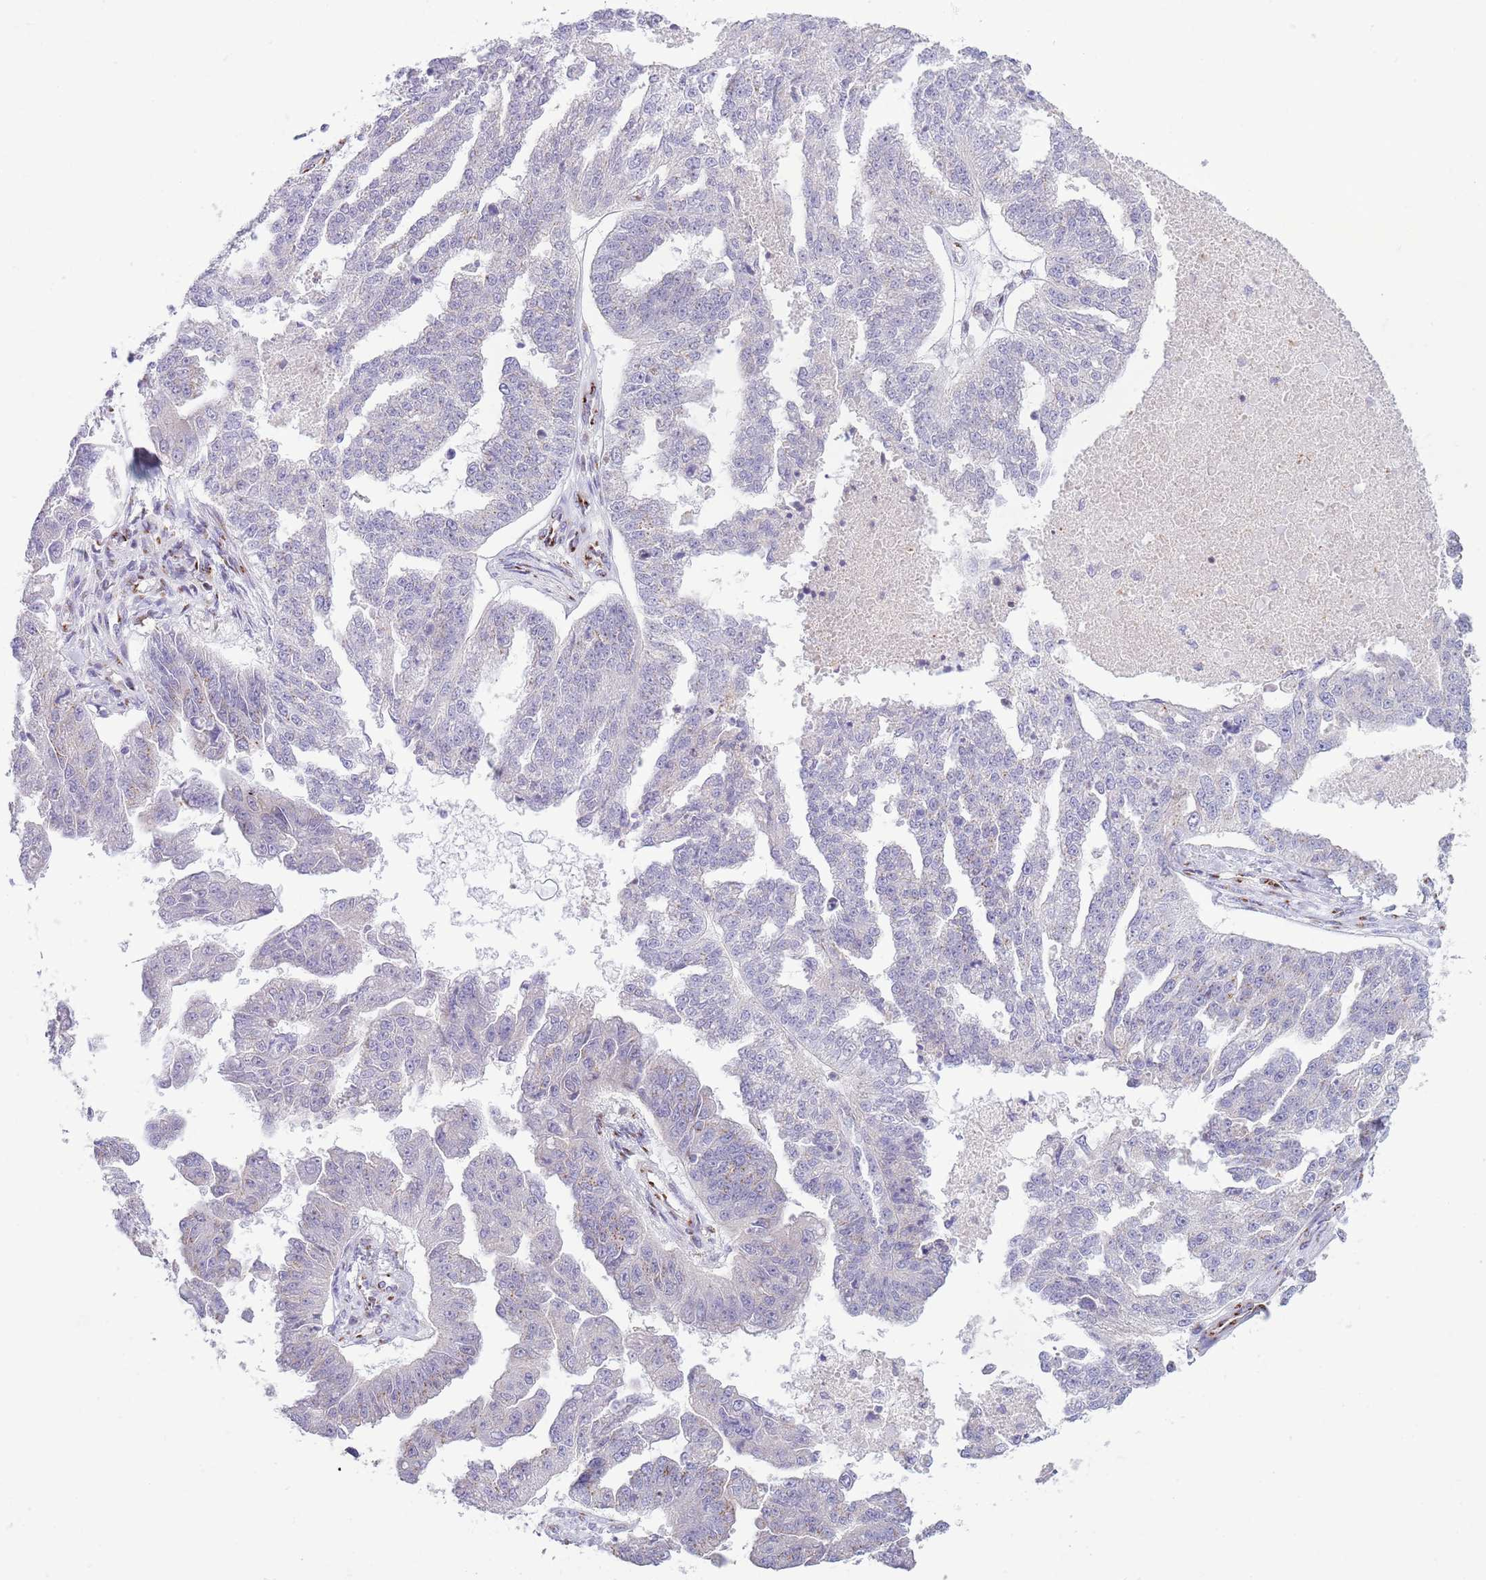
{"staining": {"intensity": "negative", "quantity": "none", "location": "none"}, "tissue": "ovarian cancer", "cell_type": "Tumor cells", "image_type": "cancer", "snomed": [{"axis": "morphology", "description": "Cystadenocarcinoma, serous, NOS"}, {"axis": "topography", "description": "Ovary"}], "caption": "The immunohistochemistry histopathology image has no significant expression in tumor cells of serous cystadenocarcinoma (ovarian) tissue.", "gene": "C20orf96", "patient": {"sex": "female", "age": 58}}